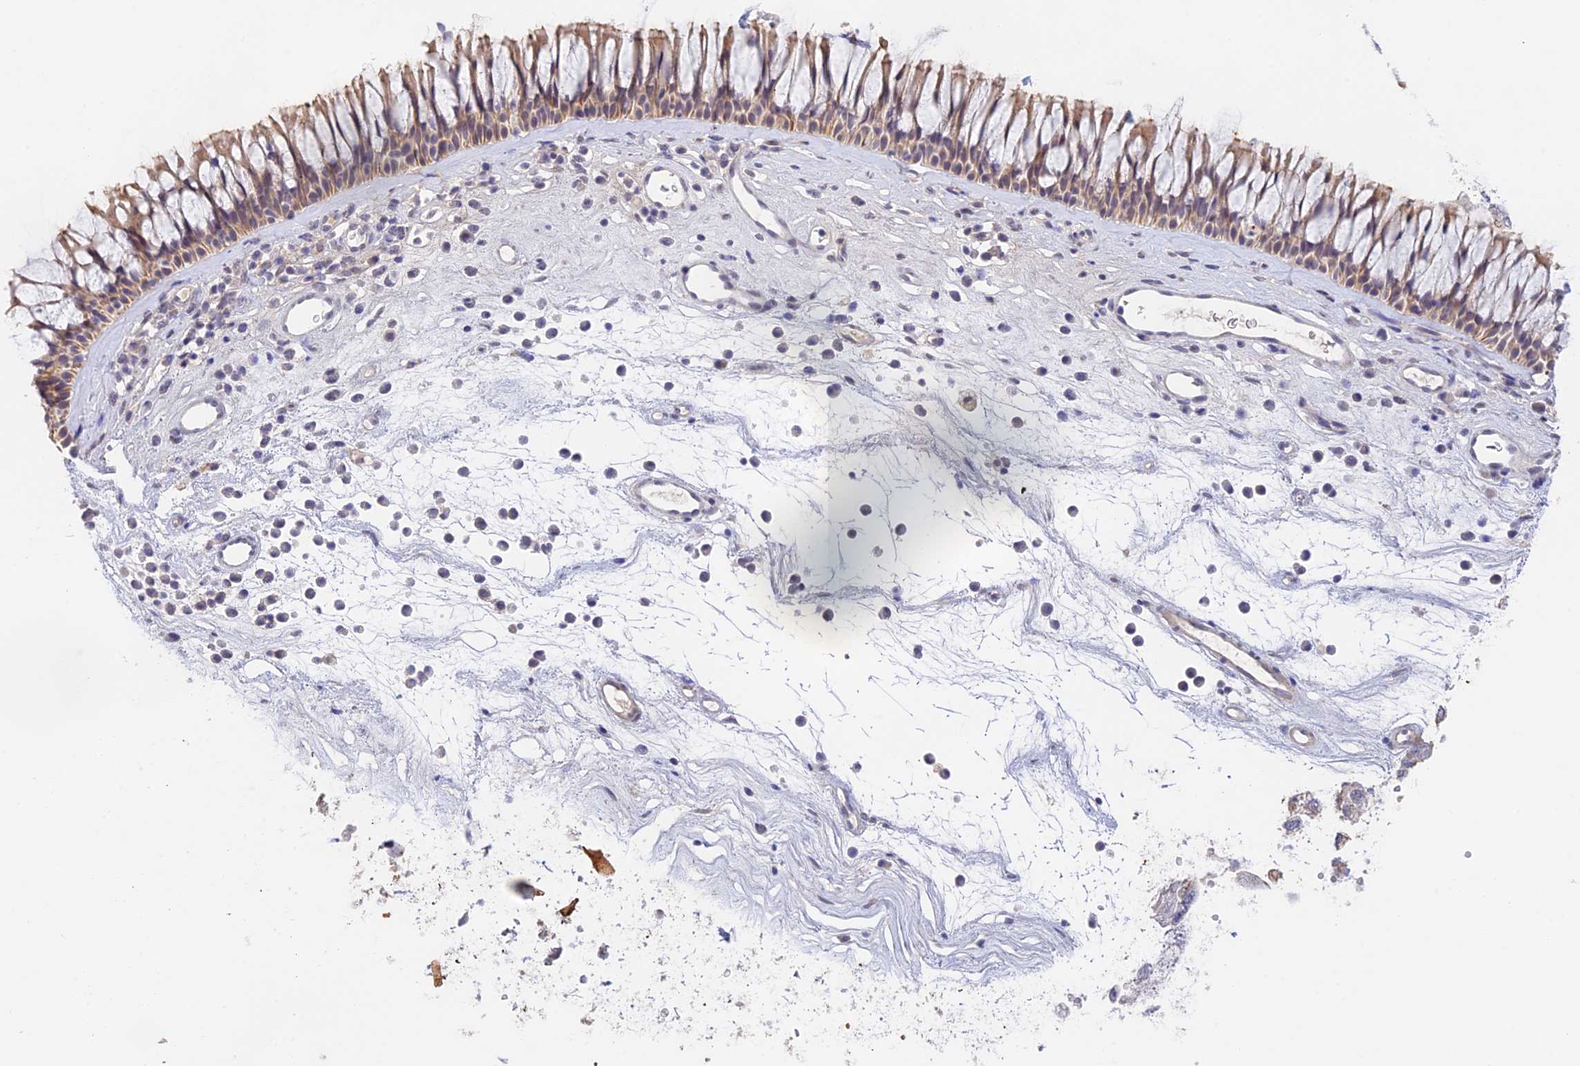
{"staining": {"intensity": "moderate", "quantity": ">75%", "location": "cytoplasmic/membranous"}, "tissue": "nasopharynx", "cell_type": "Respiratory epithelial cells", "image_type": "normal", "snomed": [{"axis": "morphology", "description": "Normal tissue, NOS"}, {"axis": "morphology", "description": "Inflammation, NOS"}, {"axis": "morphology", "description": "Malignant melanoma, Metastatic site"}, {"axis": "topography", "description": "Nasopharynx"}], "caption": "A brown stain labels moderate cytoplasmic/membranous positivity of a protein in respiratory epithelial cells of unremarkable human nasopharynx.", "gene": "CAMSAP3", "patient": {"sex": "male", "age": 70}}